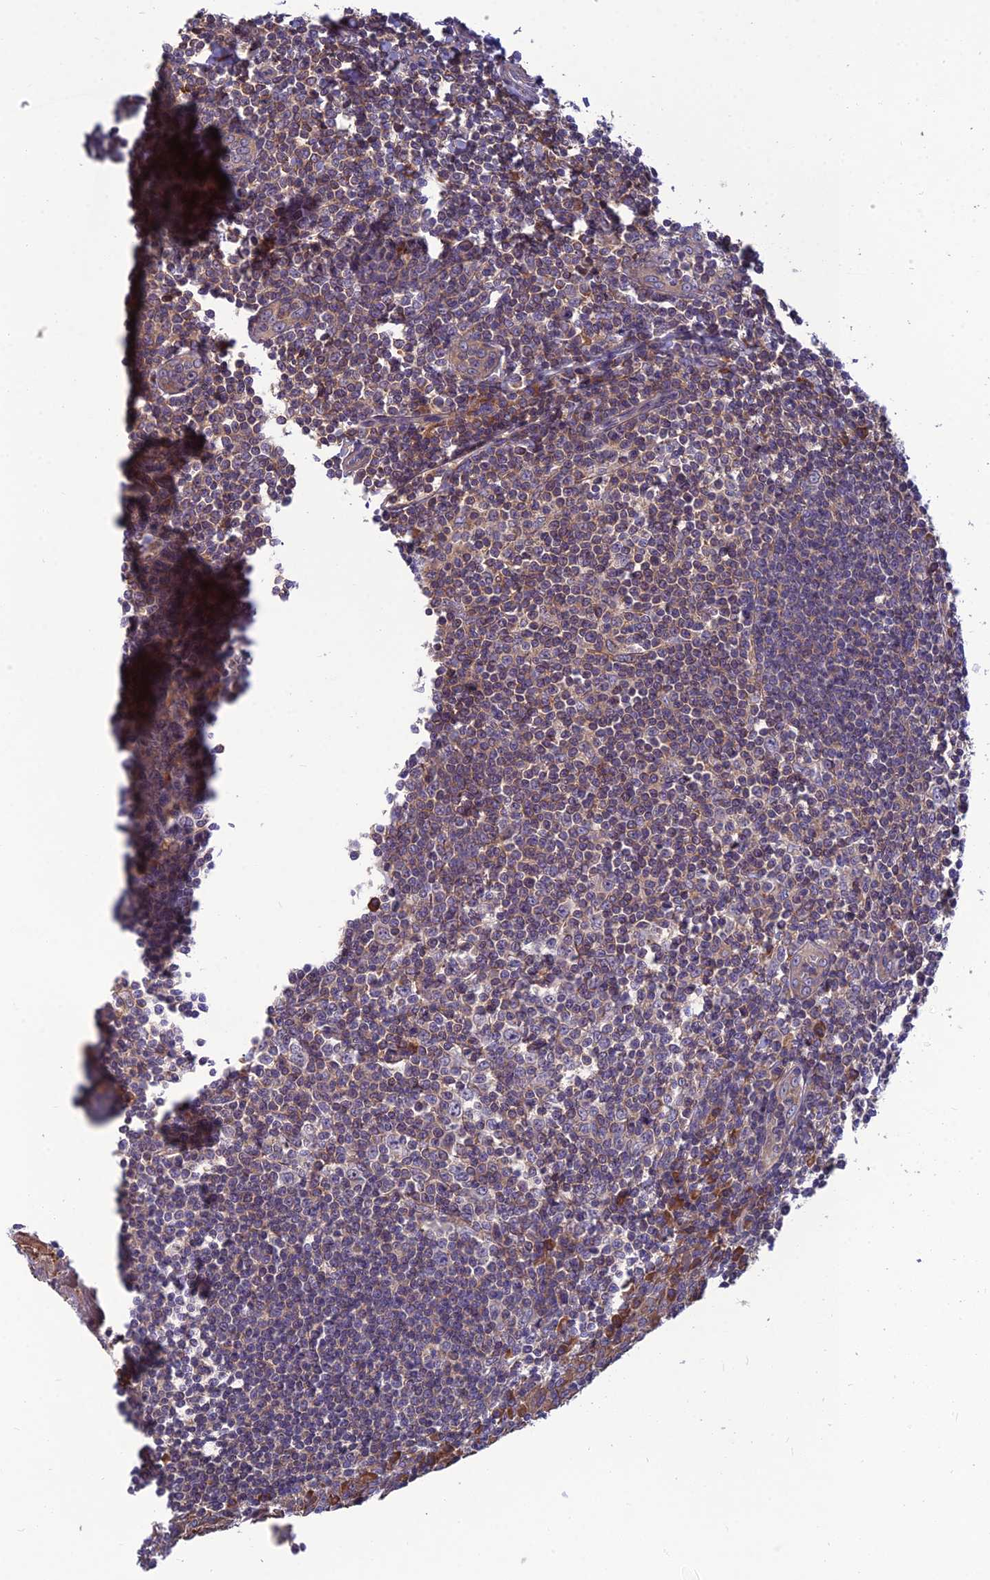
{"staining": {"intensity": "strong", "quantity": "<25%", "location": "cytoplasmic/membranous"}, "tissue": "tonsil", "cell_type": "Germinal center cells", "image_type": "normal", "snomed": [{"axis": "morphology", "description": "Normal tissue, NOS"}, {"axis": "topography", "description": "Tonsil"}], "caption": "This is an image of immunohistochemistry staining of unremarkable tonsil, which shows strong expression in the cytoplasmic/membranous of germinal center cells.", "gene": "UMAD1", "patient": {"sex": "male", "age": 27}}